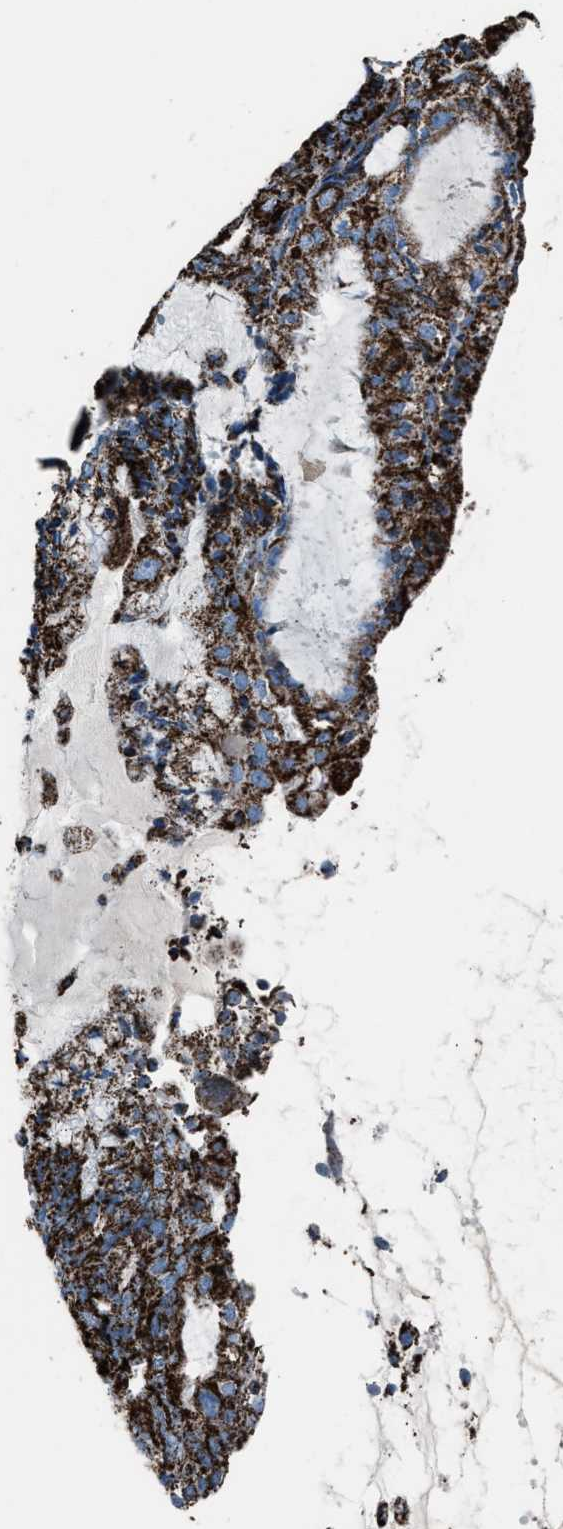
{"staining": {"intensity": "strong", "quantity": ">75%", "location": "cytoplasmic/membranous"}, "tissue": "endometrial cancer", "cell_type": "Tumor cells", "image_type": "cancer", "snomed": [{"axis": "morphology", "description": "Adenocarcinoma, NOS"}, {"axis": "topography", "description": "Endometrium"}], "caption": "Strong cytoplasmic/membranous positivity is seen in approximately >75% of tumor cells in endometrial cancer (adenocarcinoma).", "gene": "MDH2", "patient": {"sex": "female", "age": 81}}